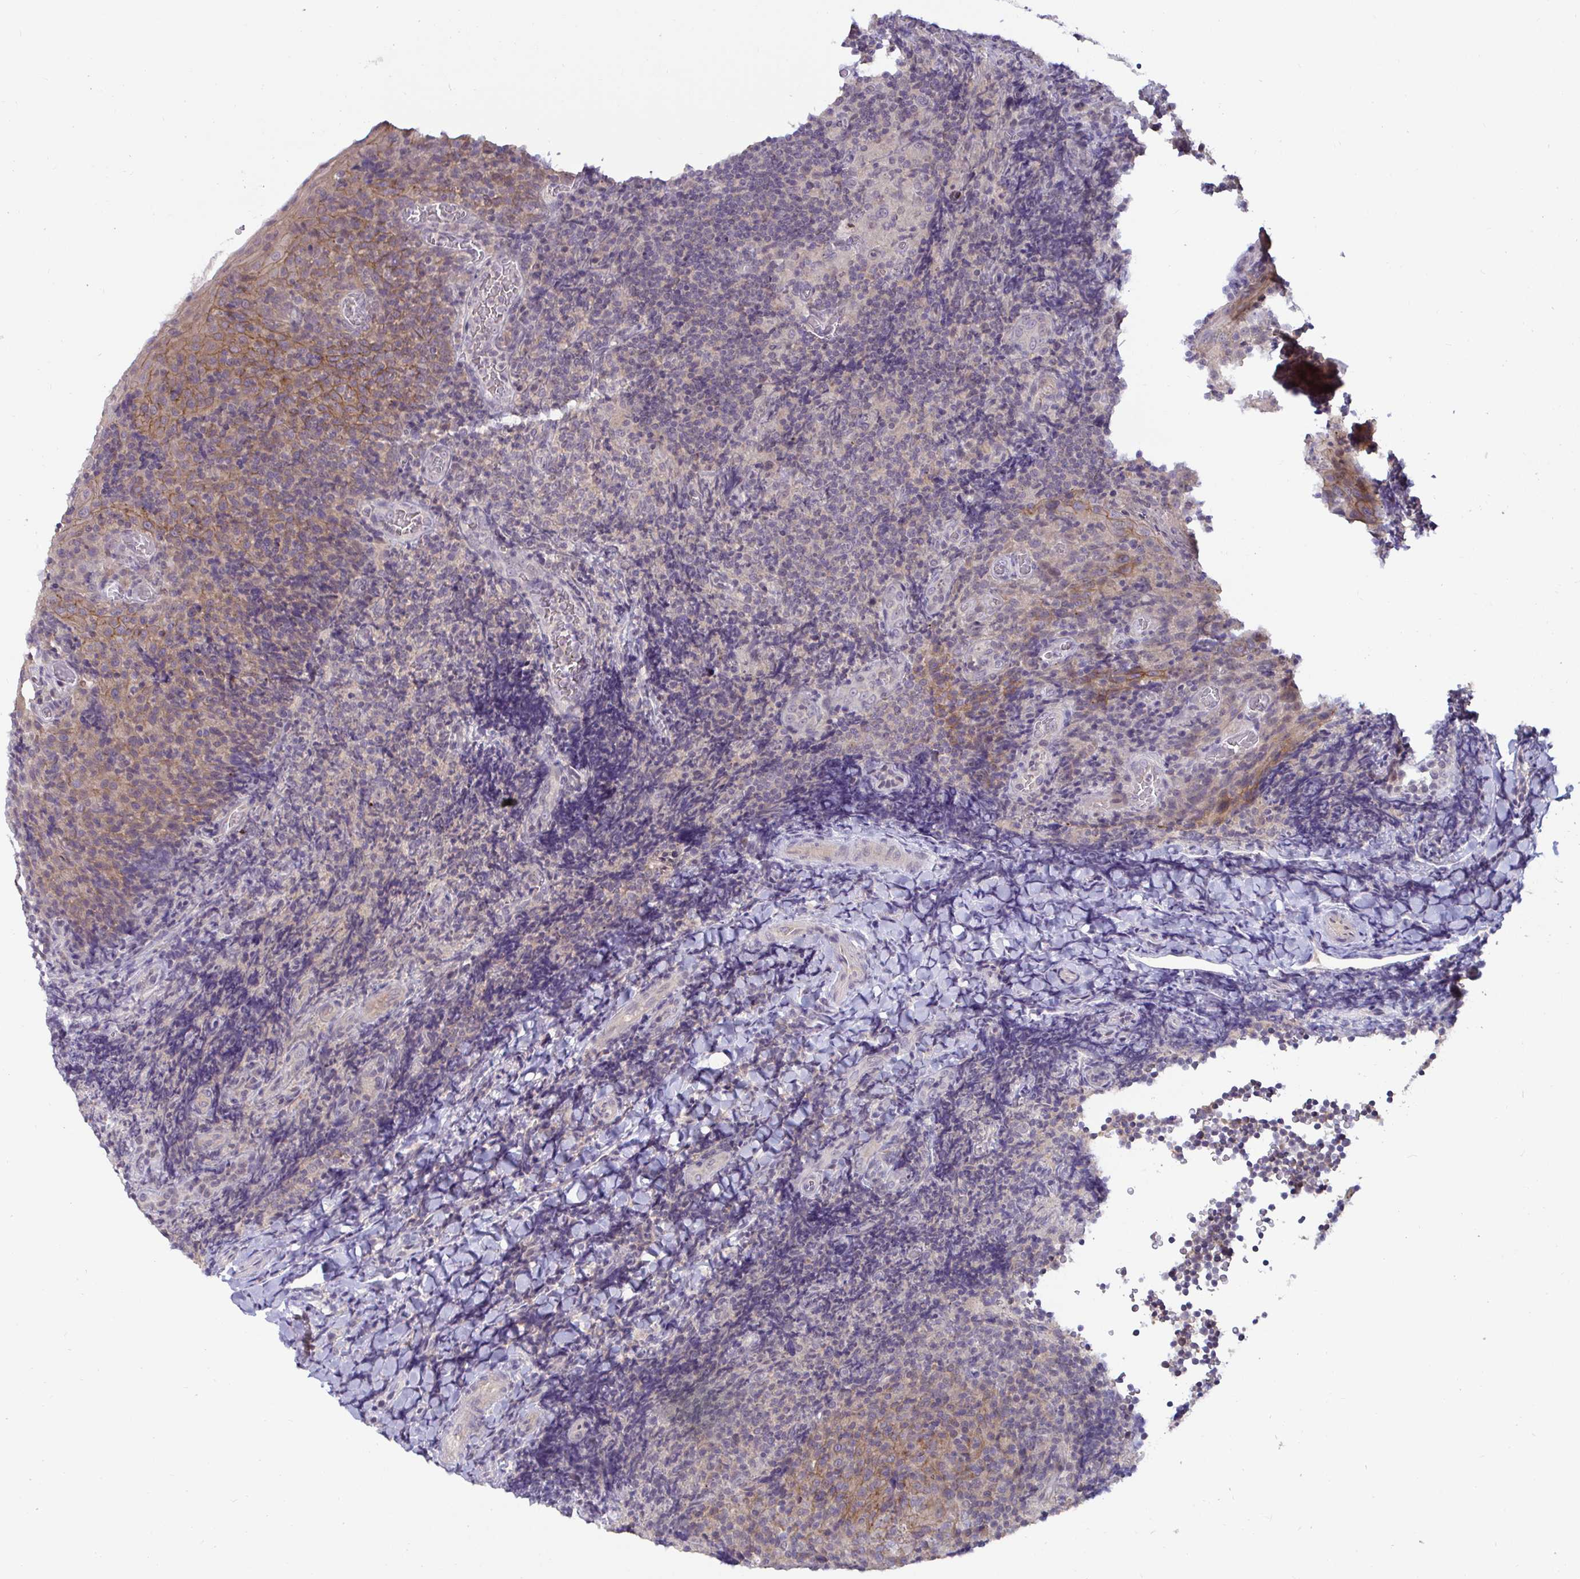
{"staining": {"intensity": "moderate", "quantity": "25%-75%", "location": "cytoplasmic/membranous"}, "tissue": "tonsil", "cell_type": "Germinal center cells", "image_type": "normal", "snomed": [{"axis": "morphology", "description": "Normal tissue, NOS"}, {"axis": "topography", "description": "Tonsil"}], "caption": "There is medium levels of moderate cytoplasmic/membranous expression in germinal center cells of unremarkable tonsil, as demonstrated by immunohistochemical staining (brown color).", "gene": "GSTM1", "patient": {"sex": "male", "age": 17}}